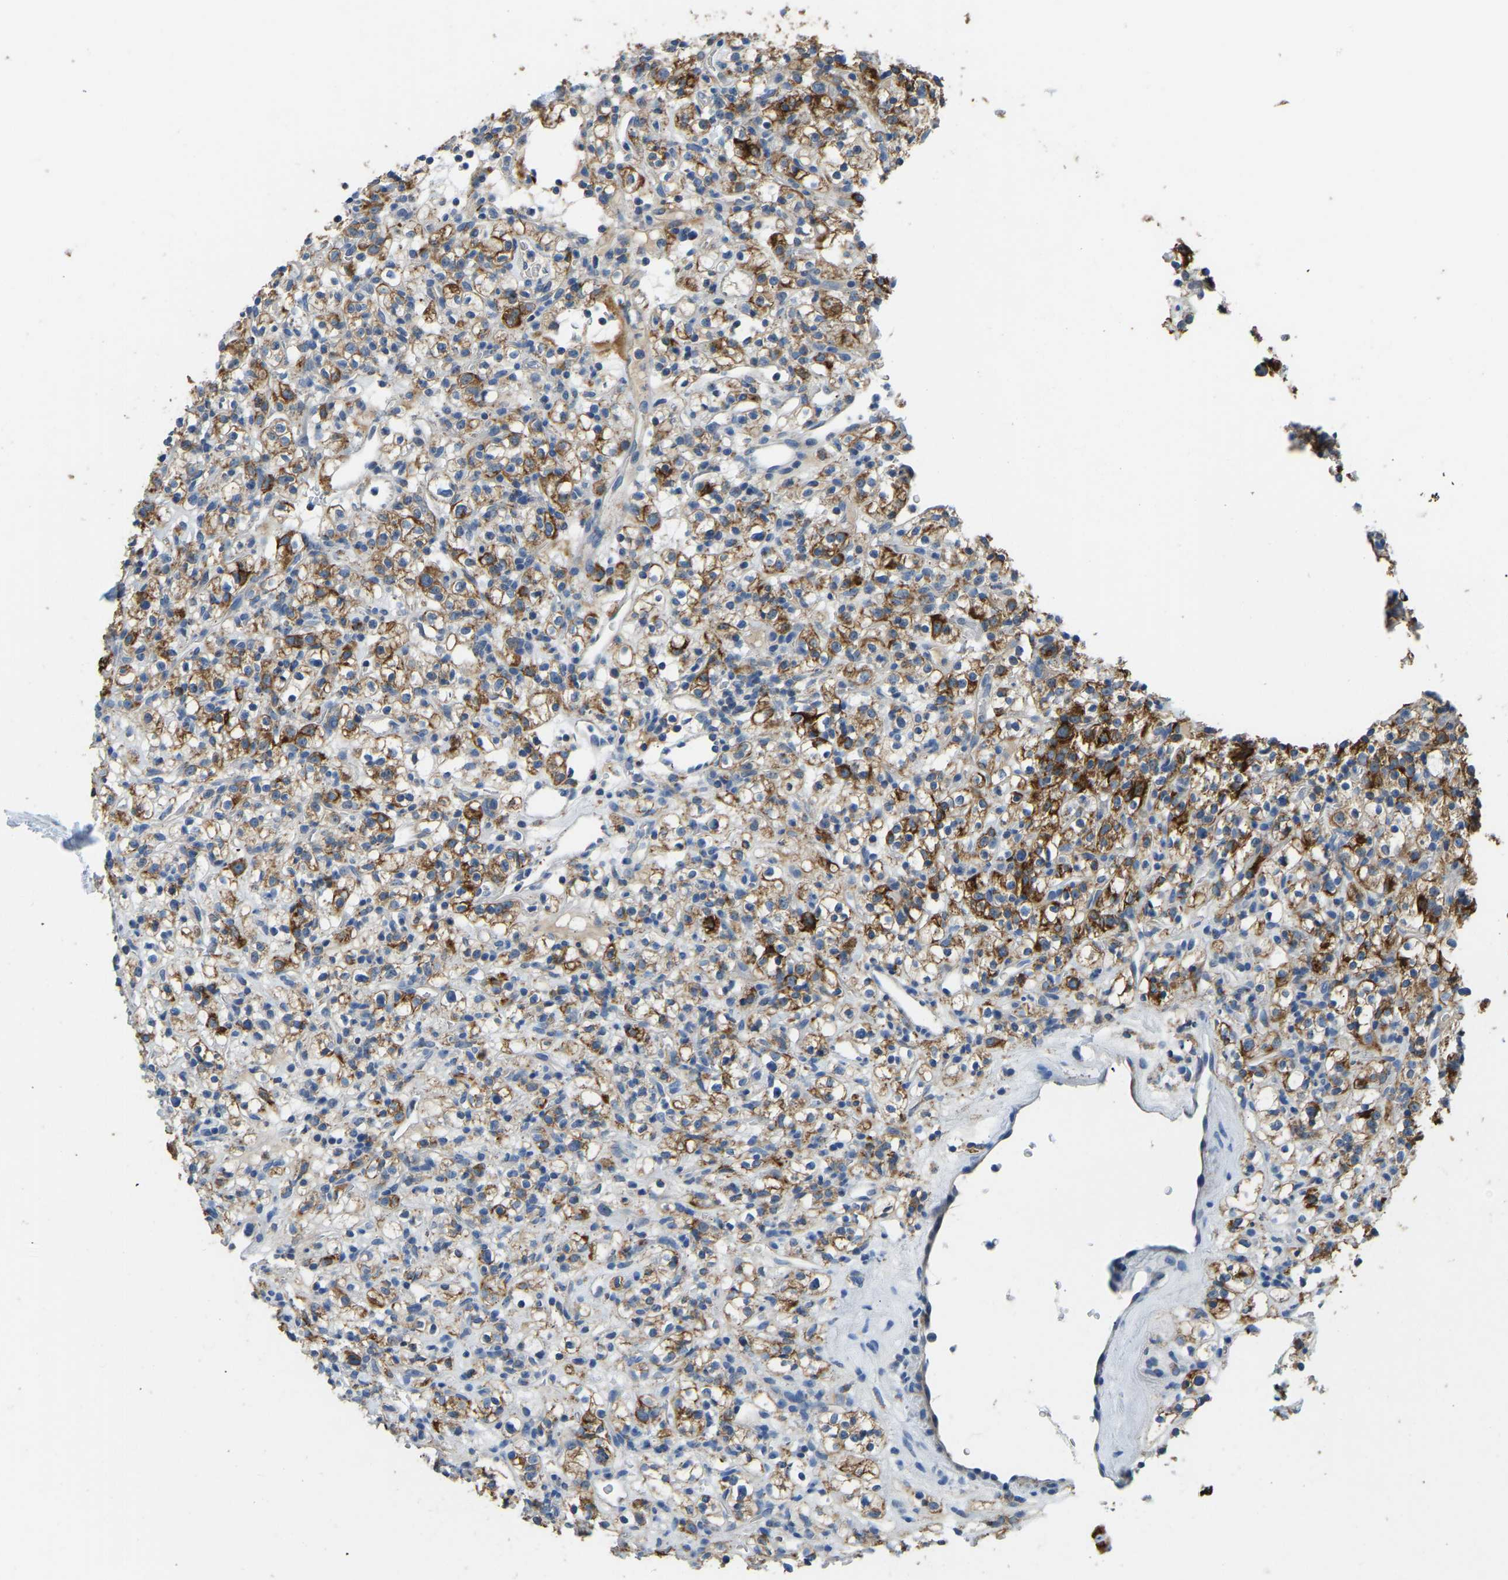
{"staining": {"intensity": "strong", "quantity": "25%-75%", "location": "cytoplasmic/membranous"}, "tissue": "renal cancer", "cell_type": "Tumor cells", "image_type": "cancer", "snomed": [{"axis": "morphology", "description": "Normal tissue, NOS"}, {"axis": "morphology", "description": "Adenocarcinoma, NOS"}, {"axis": "topography", "description": "Kidney"}], "caption": "Renal adenocarcinoma stained with a brown dye reveals strong cytoplasmic/membranous positive expression in approximately 25%-75% of tumor cells.", "gene": "ZNF200", "patient": {"sex": "female", "age": 72}}